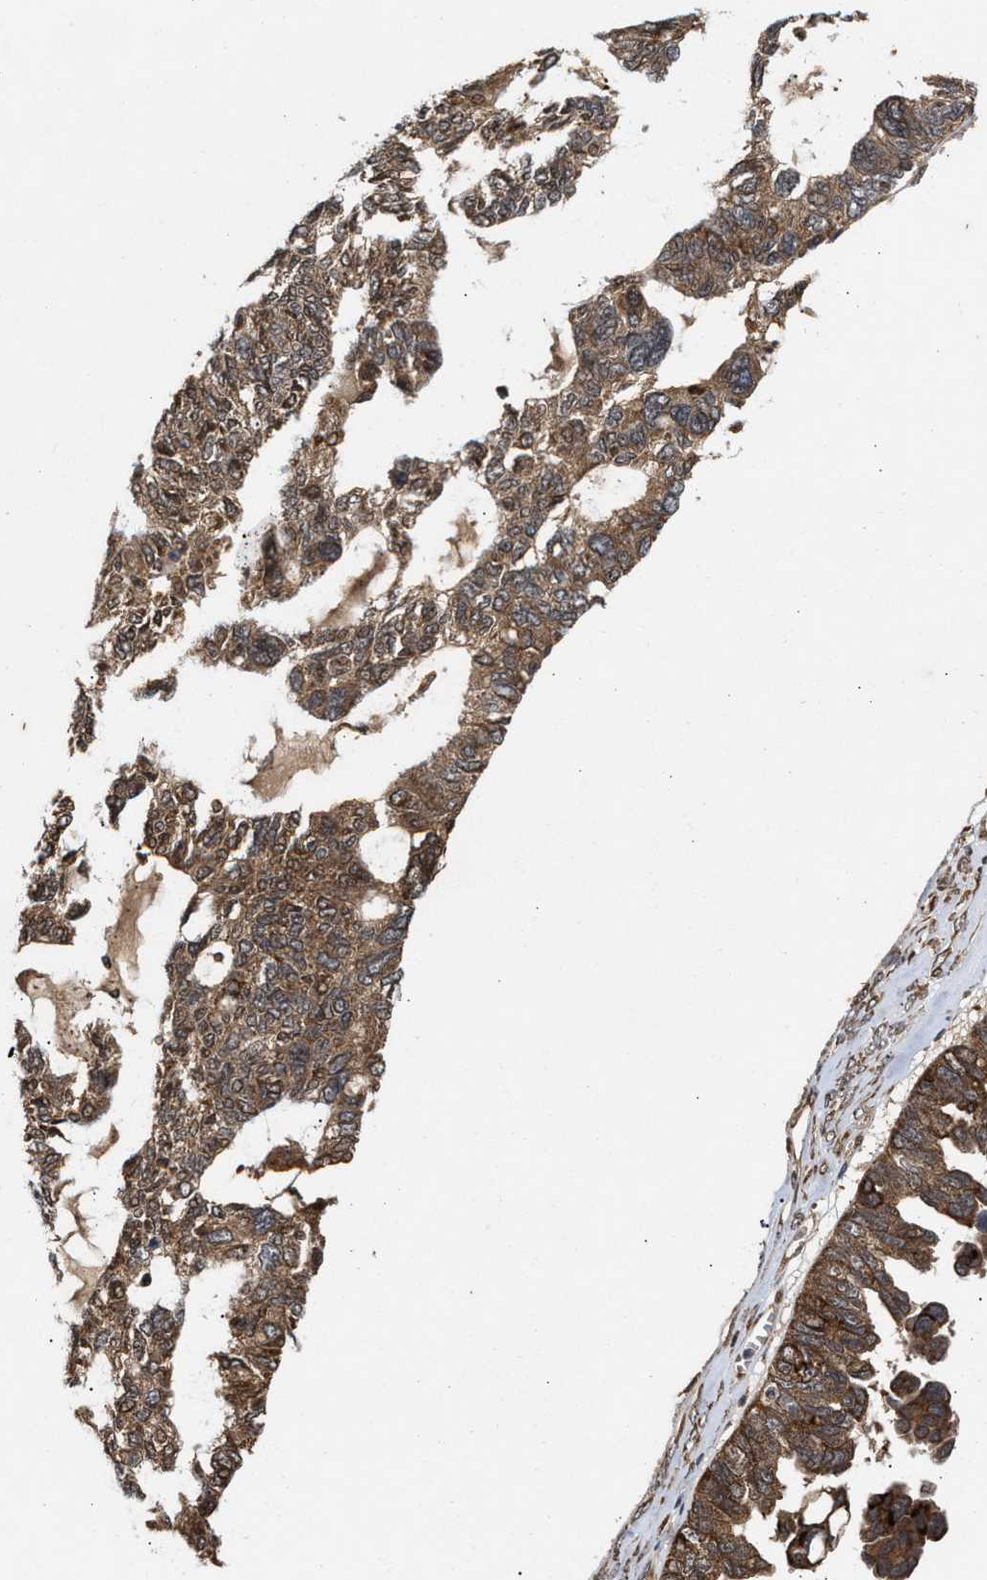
{"staining": {"intensity": "moderate", "quantity": ">75%", "location": "cytoplasmic/membranous"}, "tissue": "ovarian cancer", "cell_type": "Tumor cells", "image_type": "cancer", "snomed": [{"axis": "morphology", "description": "Cystadenocarcinoma, serous, NOS"}, {"axis": "topography", "description": "Ovary"}], "caption": "Brown immunohistochemical staining in human serous cystadenocarcinoma (ovarian) shows moderate cytoplasmic/membranous expression in approximately >75% of tumor cells.", "gene": "CFLAR", "patient": {"sex": "female", "age": 79}}